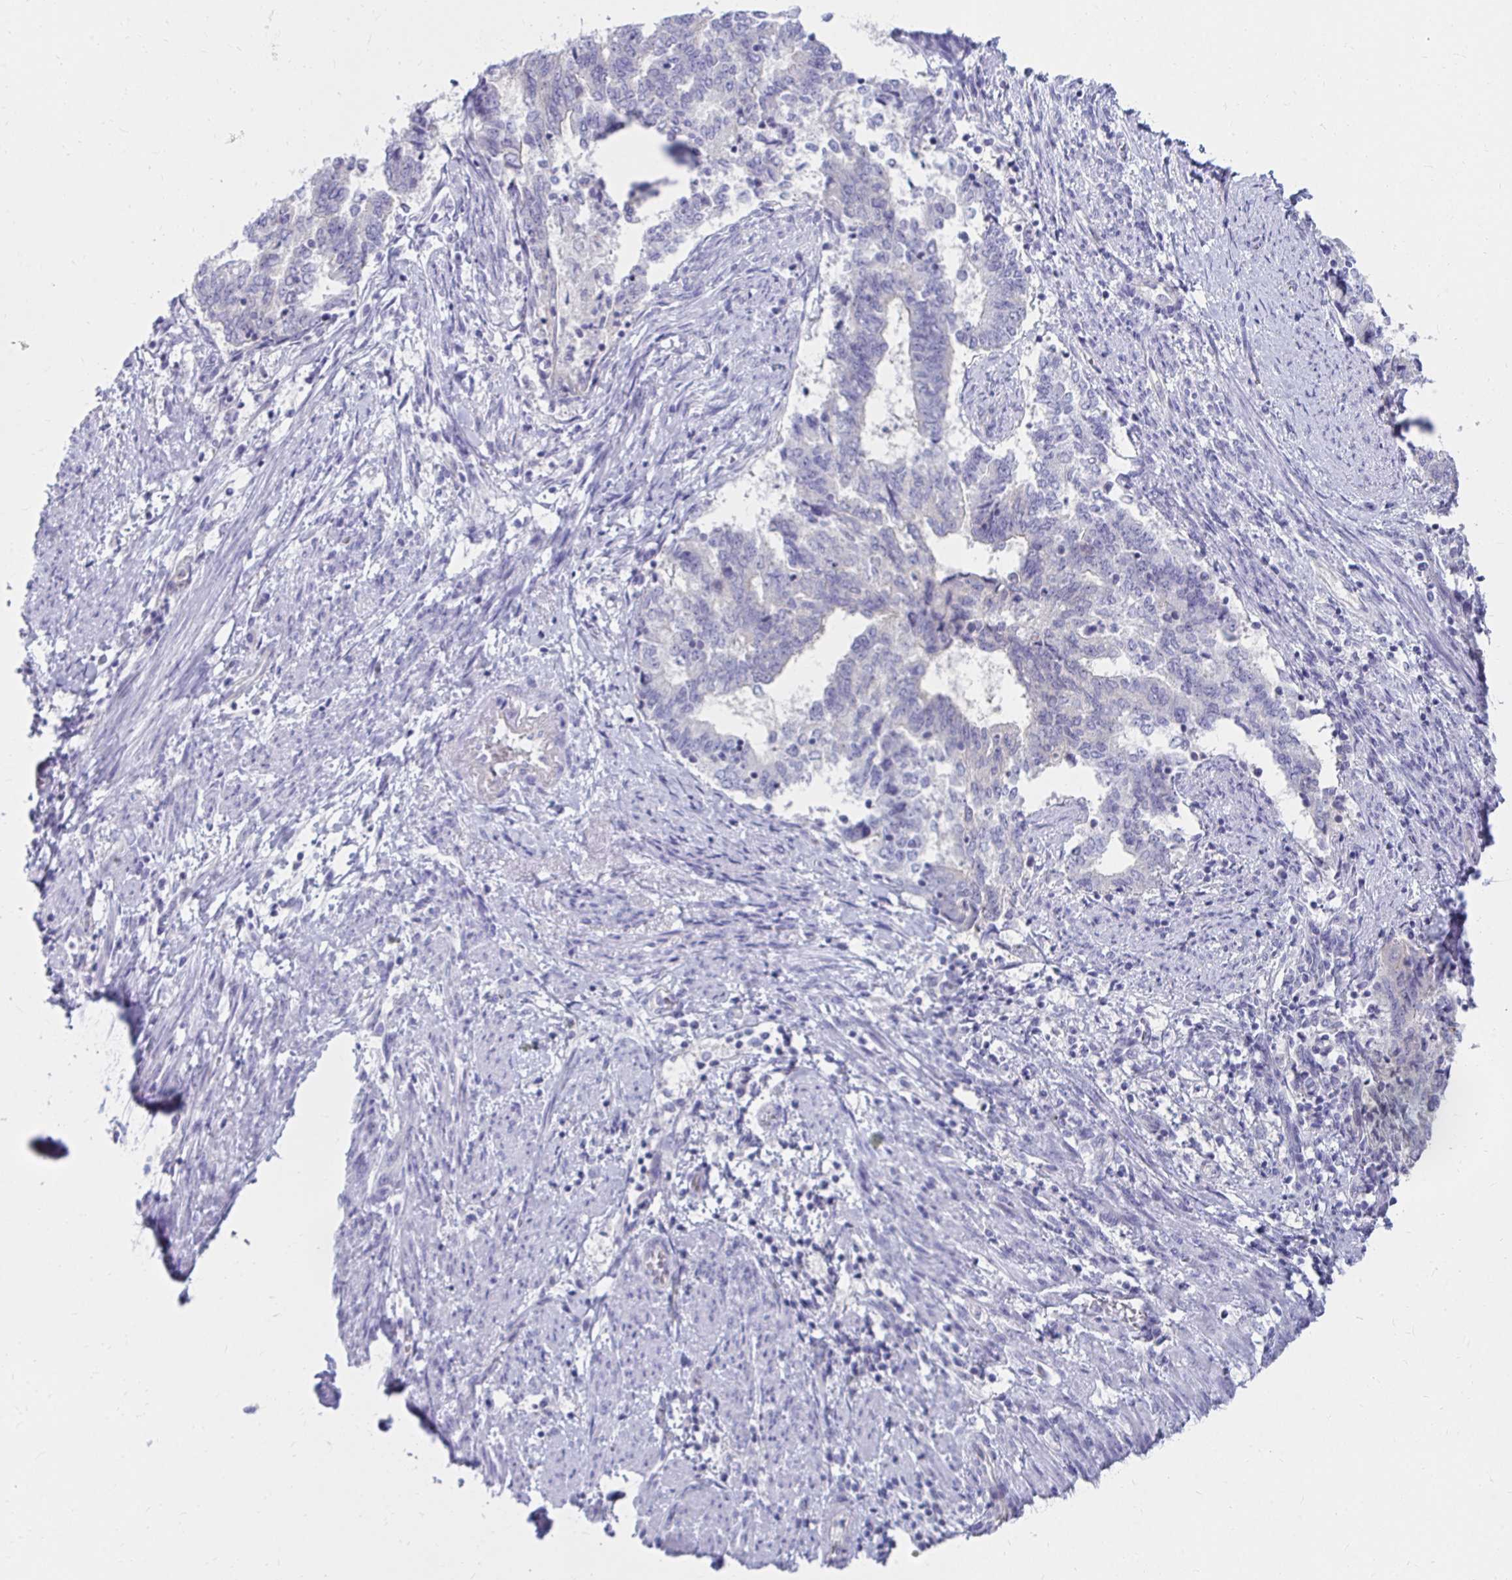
{"staining": {"intensity": "negative", "quantity": "none", "location": "none"}, "tissue": "endometrial cancer", "cell_type": "Tumor cells", "image_type": "cancer", "snomed": [{"axis": "morphology", "description": "Adenocarcinoma, NOS"}, {"axis": "topography", "description": "Endometrium"}], "caption": "The micrograph reveals no significant positivity in tumor cells of endometrial cancer (adenocarcinoma).", "gene": "C19orf81", "patient": {"sex": "female", "age": 65}}